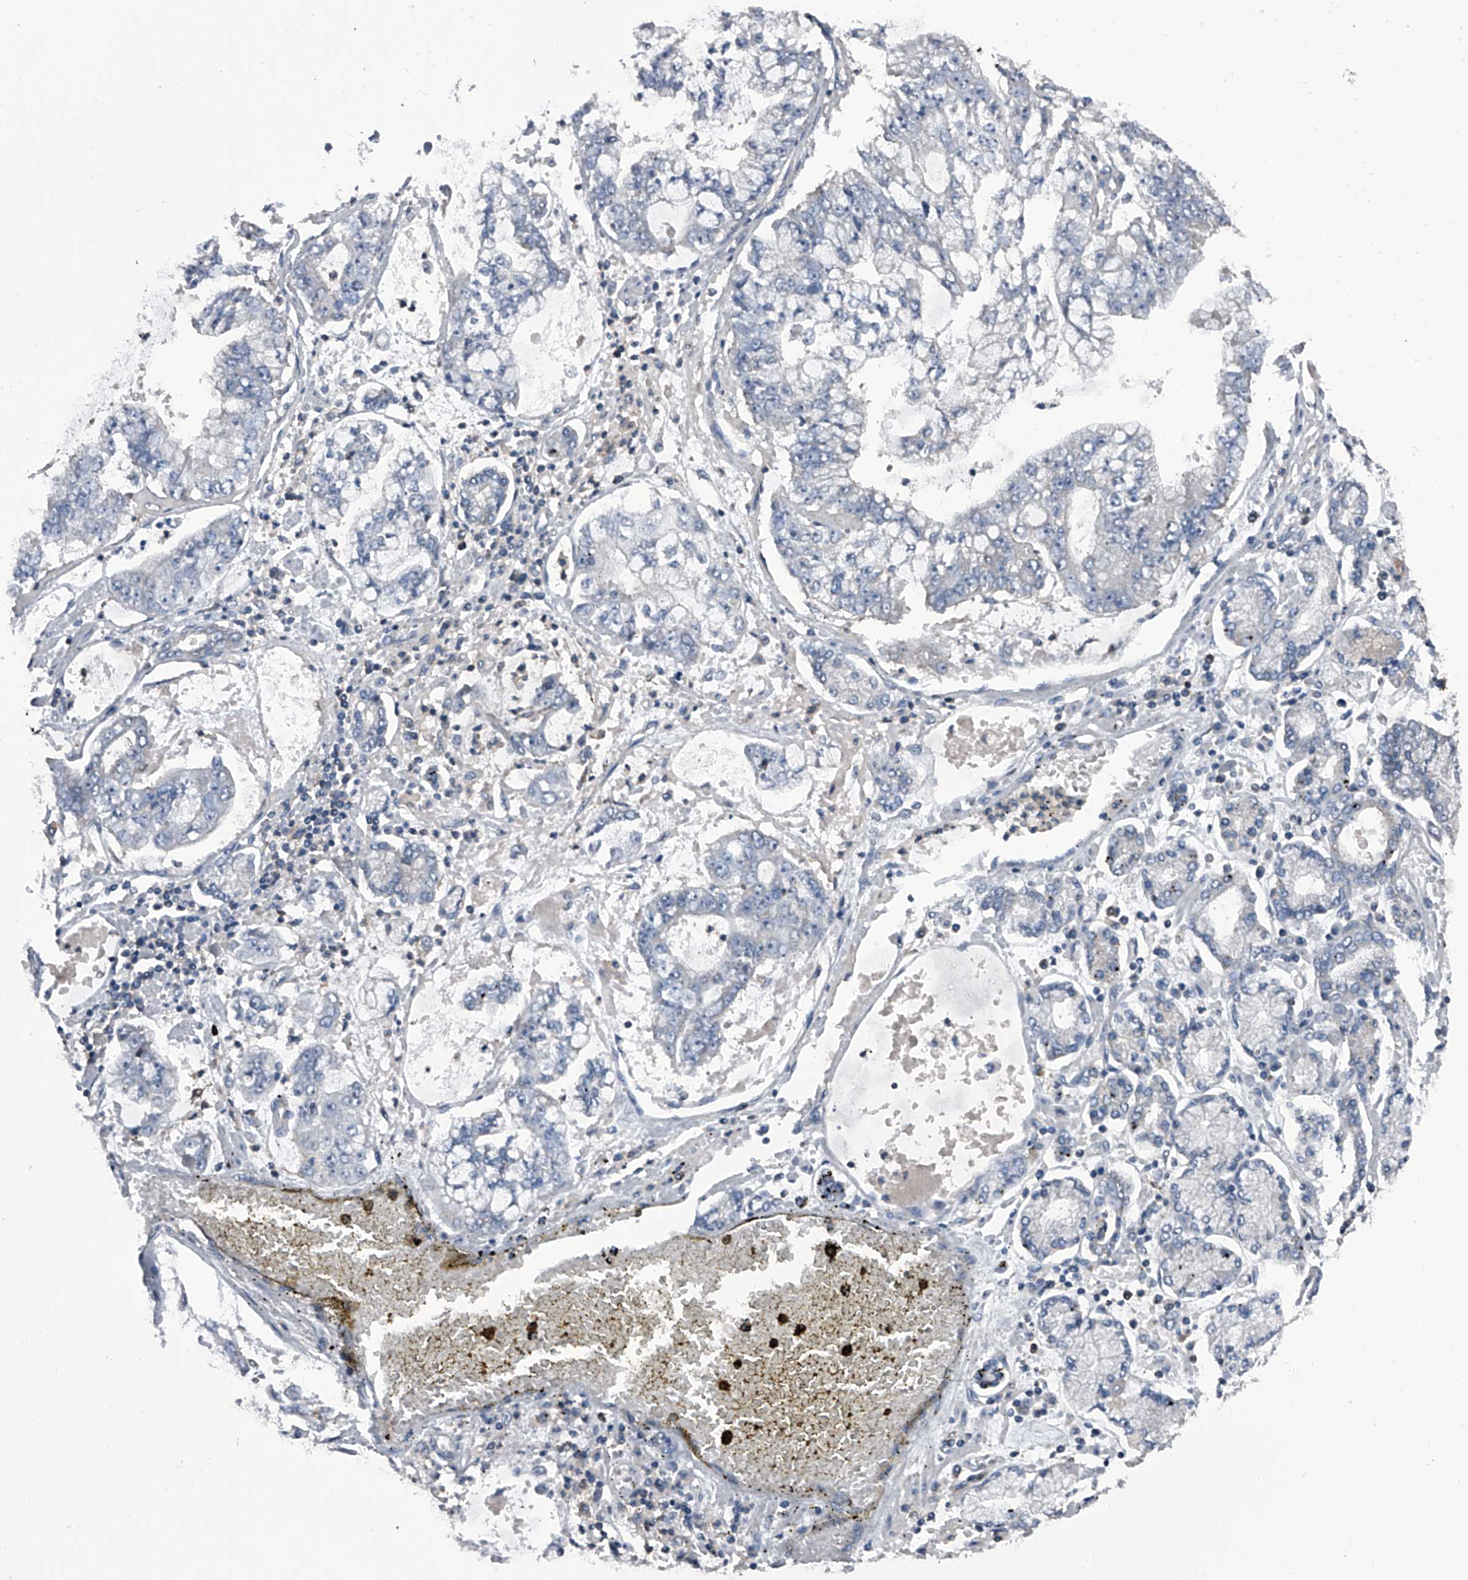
{"staining": {"intensity": "negative", "quantity": "none", "location": "none"}, "tissue": "stomach cancer", "cell_type": "Tumor cells", "image_type": "cancer", "snomed": [{"axis": "morphology", "description": "Adenocarcinoma, NOS"}, {"axis": "topography", "description": "Stomach"}], "caption": "Tumor cells show no significant protein expression in stomach adenocarcinoma.", "gene": "PIP5K1A", "patient": {"sex": "male", "age": 76}}